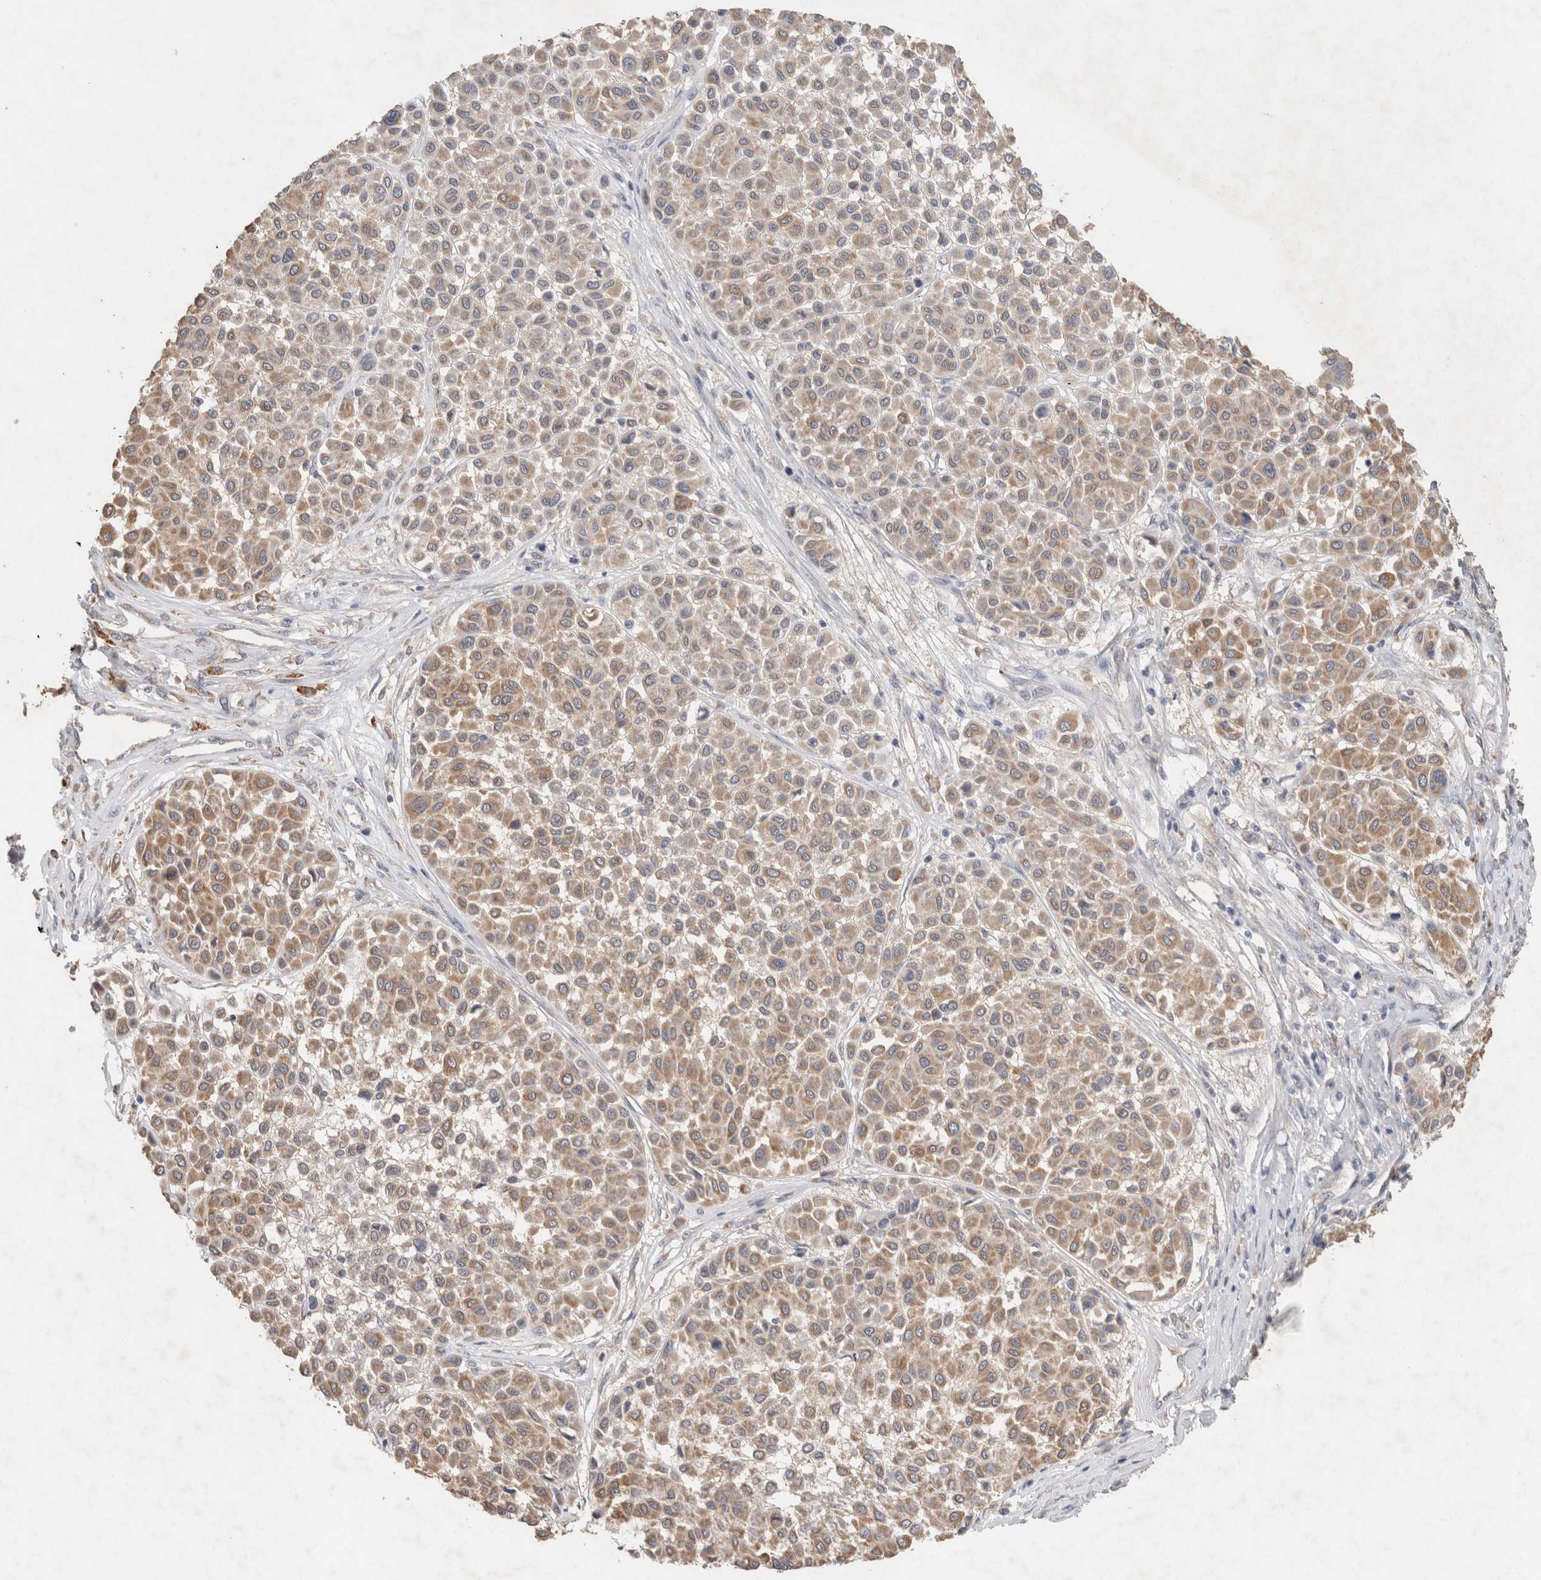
{"staining": {"intensity": "moderate", "quantity": ">75%", "location": "cytoplasmic/membranous"}, "tissue": "melanoma", "cell_type": "Tumor cells", "image_type": "cancer", "snomed": [{"axis": "morphology", "description": "Malignant melanoma, Metastatic site"}, {"axis": "topography", "description": "Soft tissue"}], "caption": "Melanoma stained with immunohistochemistry reveals moderate cytoplasmic/membranous expression in approximately >75% of tumor cells.", "gene": "RAB14", "patient": {"sex": "male", "age": 41}}